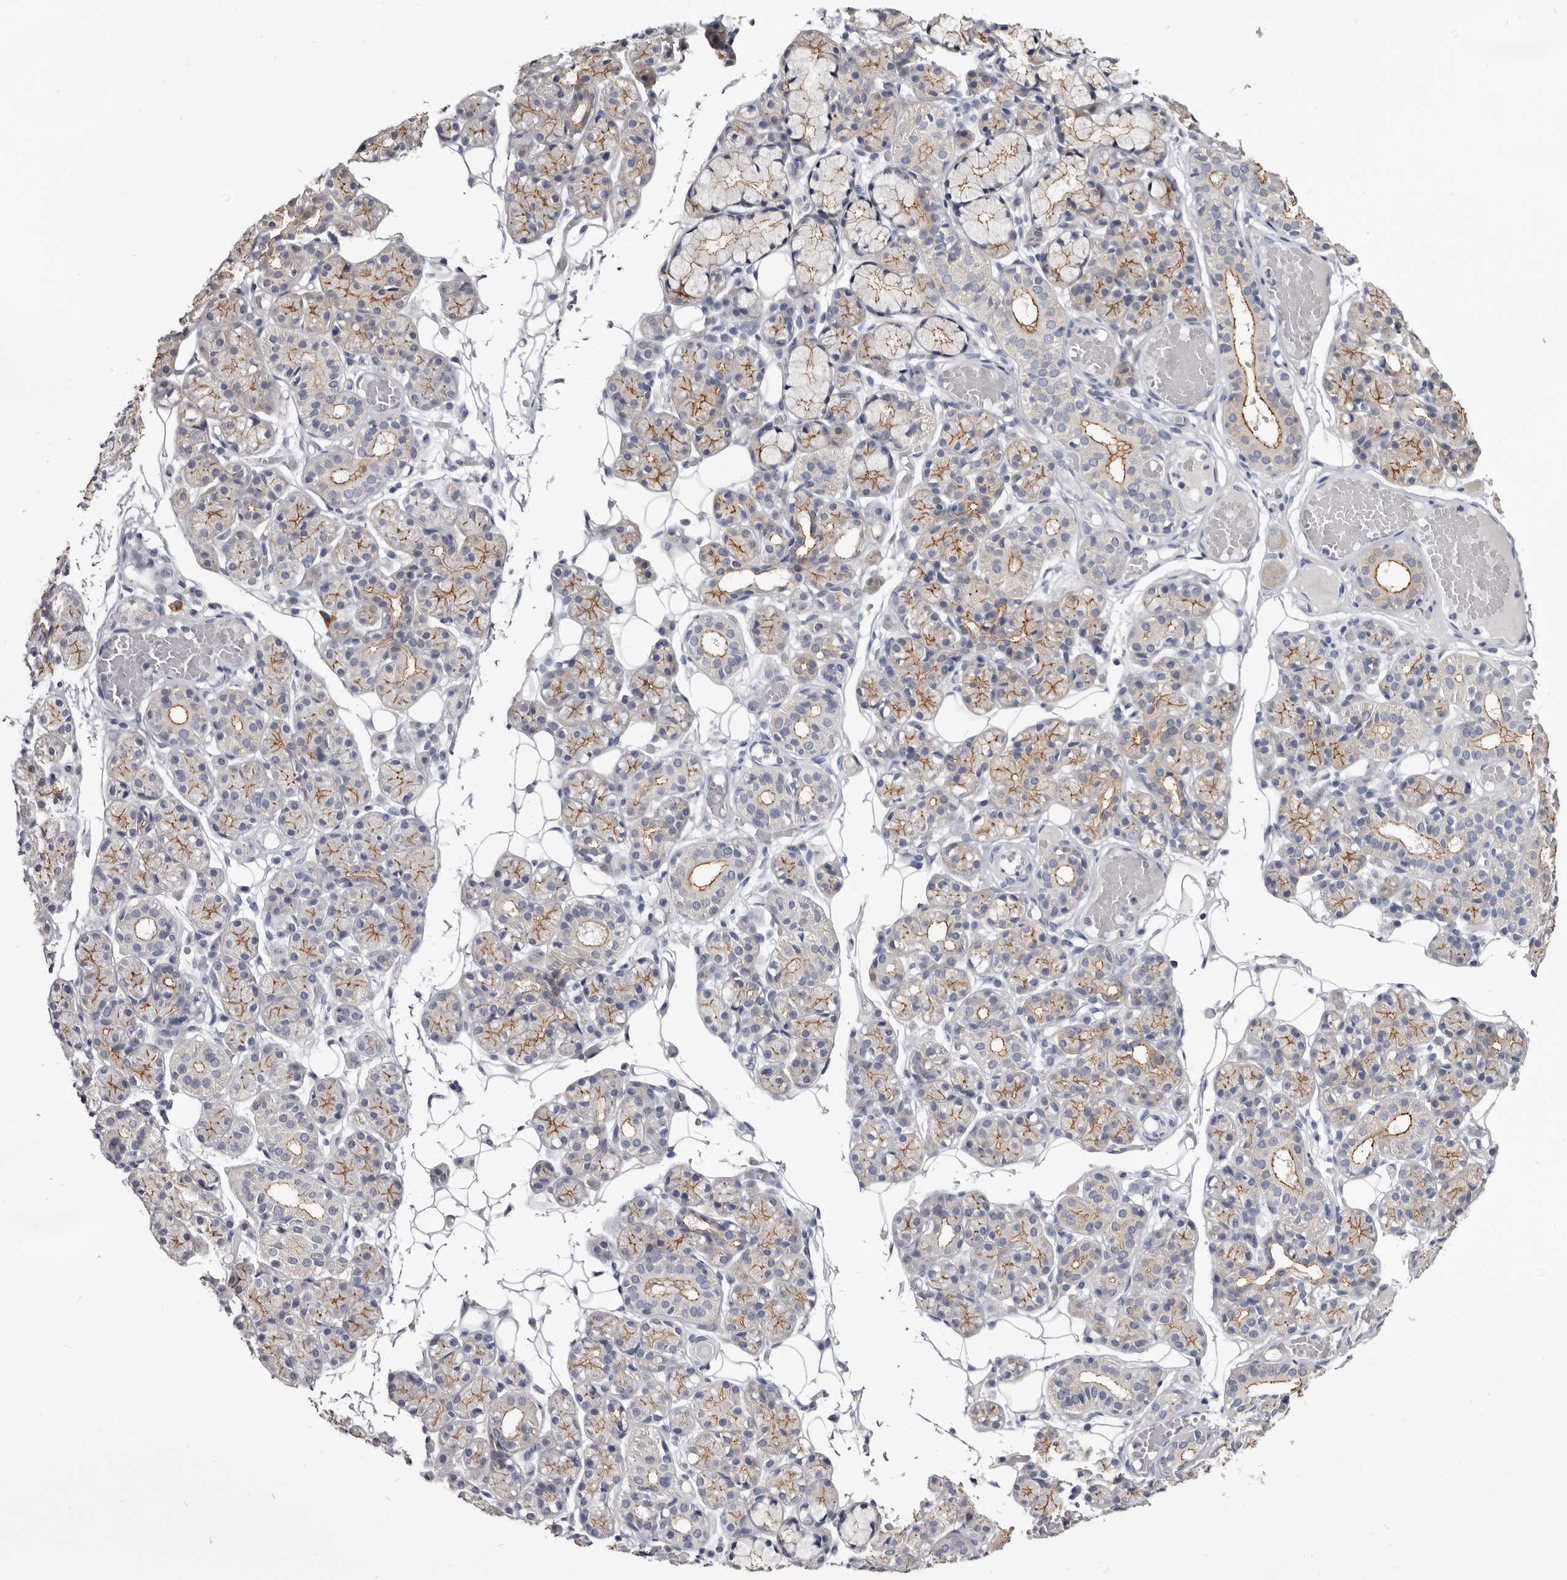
{"staining": {"intensity": "moderate", "quantity": ">75%", "location": "cytoplasmic/membranous"}, "tissue": "salivary gland", "cell_type": "Glandular cells", "image_type": "normal", "snomed": [{"axis": "morphology", "description": "Normal tissue, NOS"}, {"axis": "topography", "description": "Salivary gland"}], "caption": "Glandular cells demonstrate moderate cytoplasmic/membranous expression in approximately >75% of cells in normal salivary gland.", "gene": "CGN", "patient": {"sex": "male", "age": 63}}